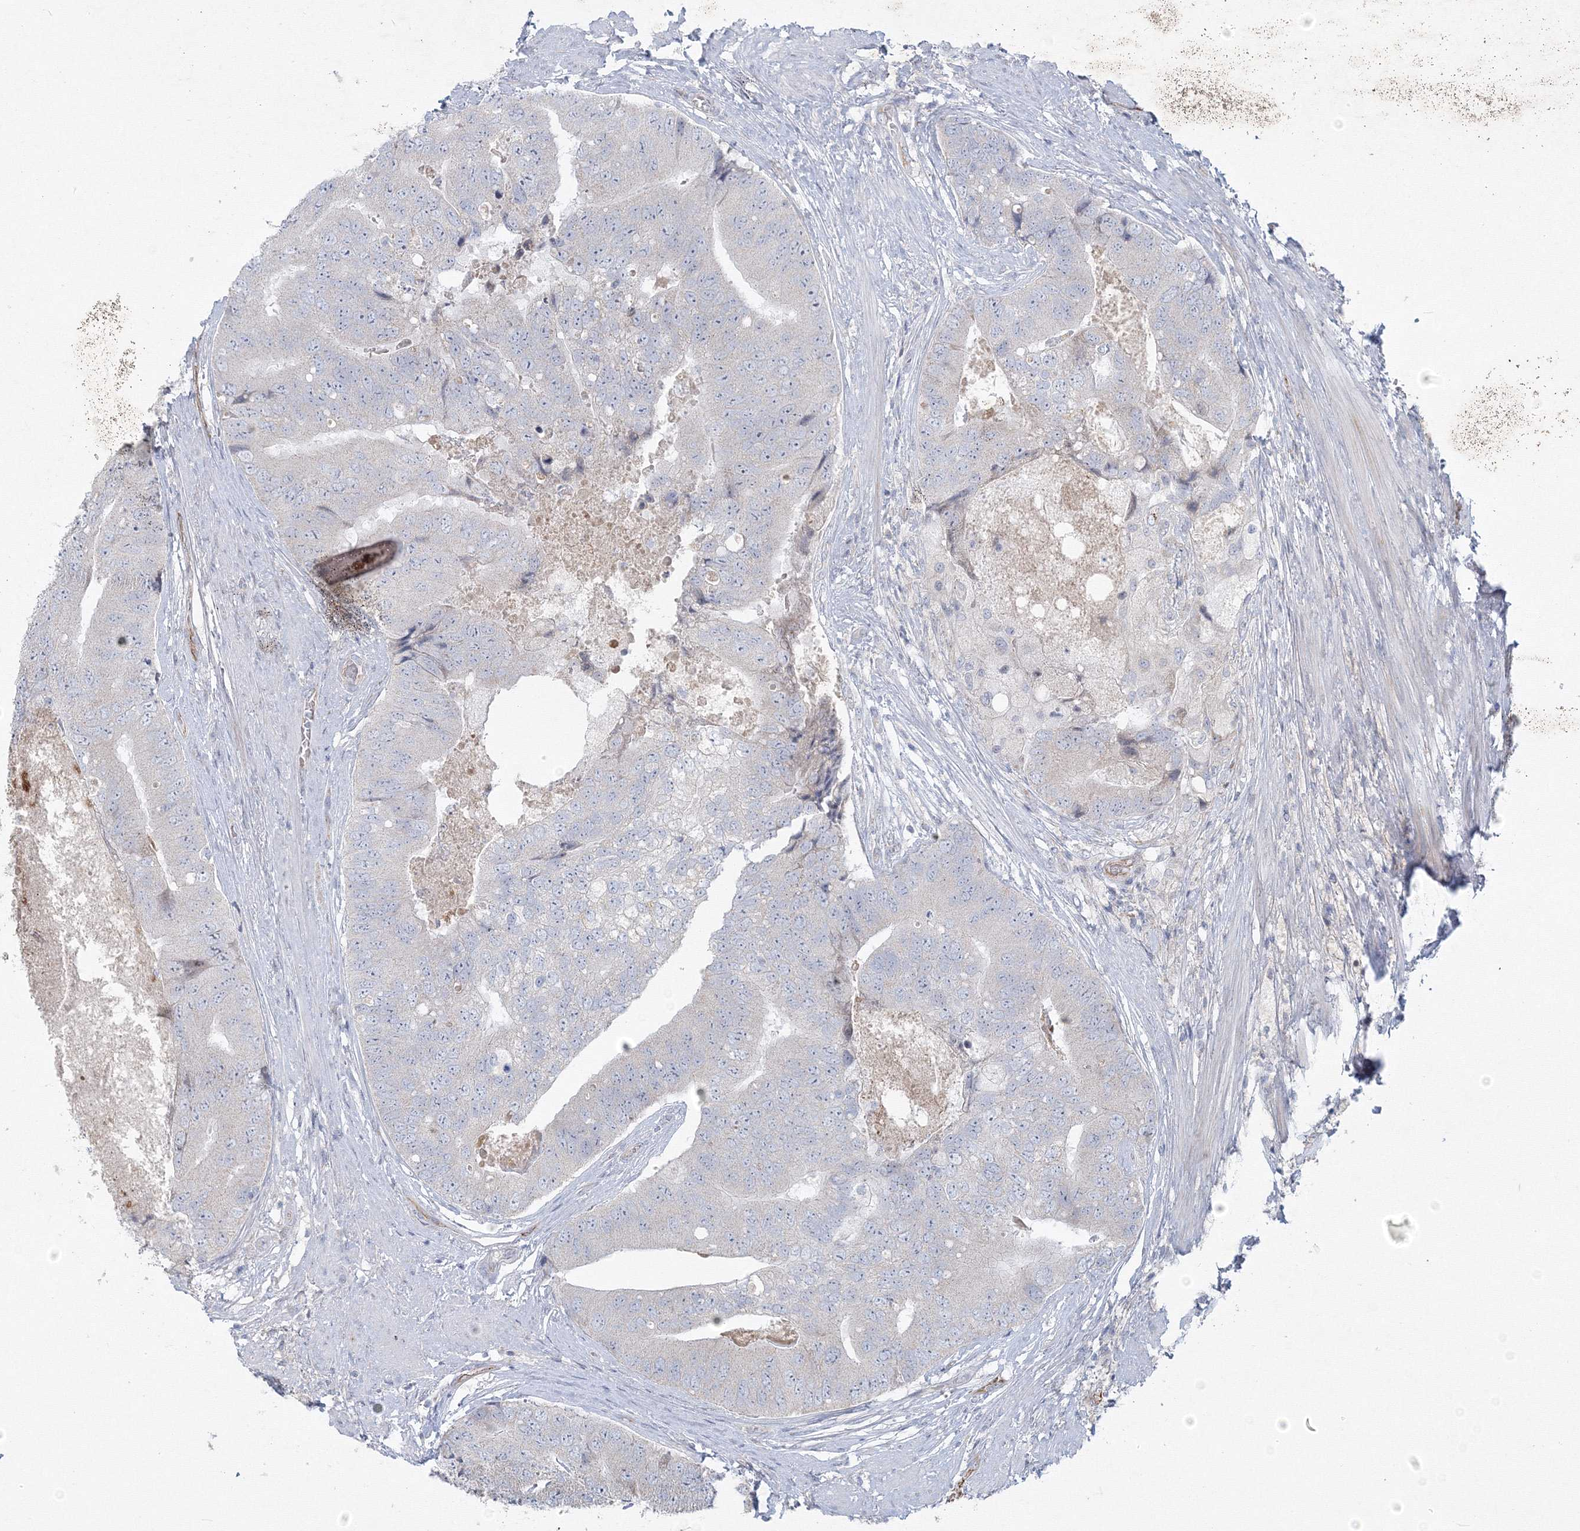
{"staining": {"intensity": "negative", "quantity": "none", "location": "none"}, "tissue": "prostate cancer", "cell_type": "Tumor cells", "image_type": "cancer", "snomed": [{"axis": "morphology", "description": "Adenocarcinoma, High grade"}, {"axis": "topography", "description": "Prostate"}], "caption": "IHC of prostate cancer exhibits no expression in tumor cells.", "gene": "WDR49", "patient": {"sex": "male", "age": 70}}